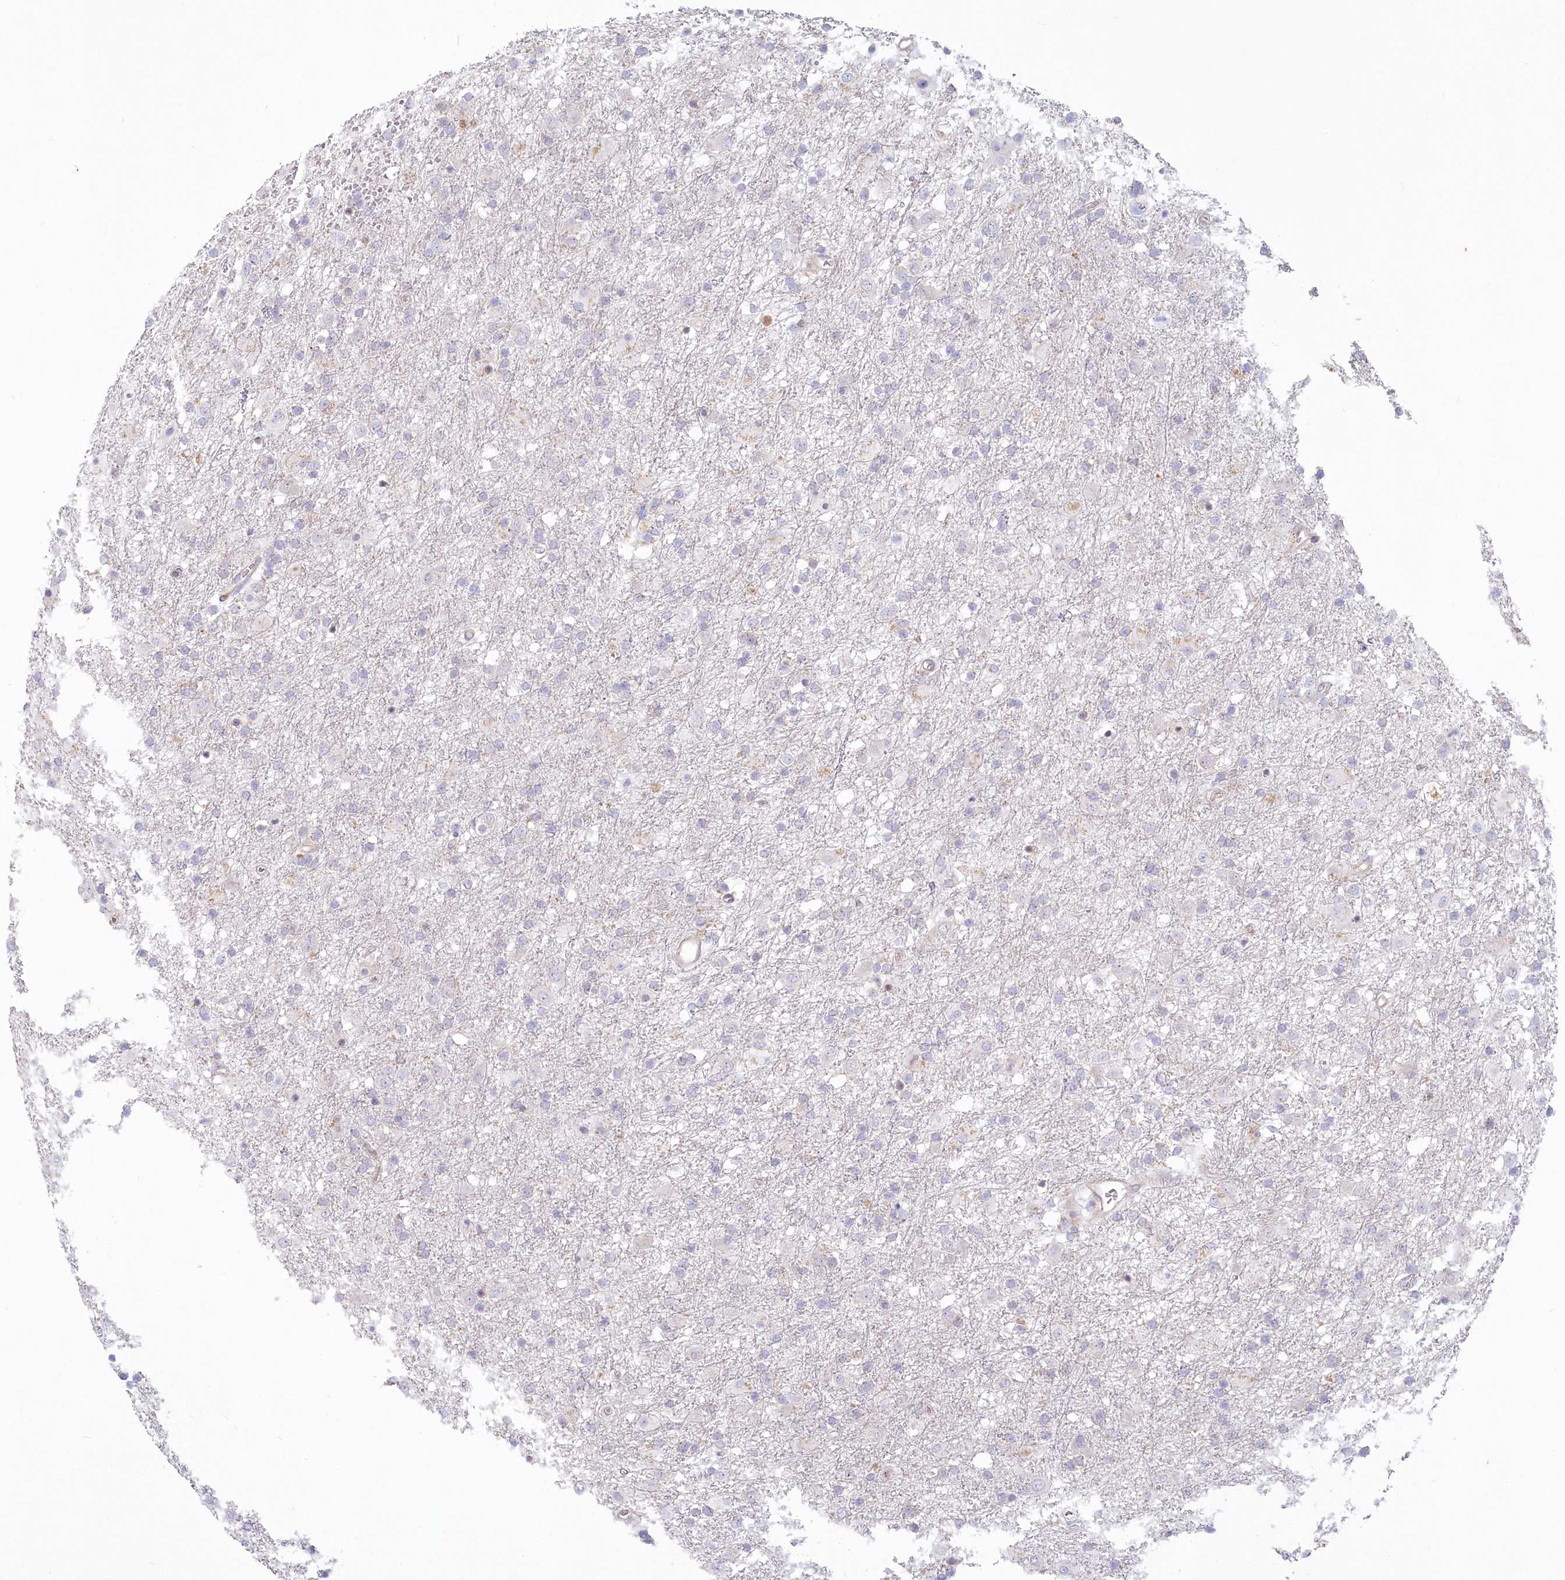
{"staining": {"intensity": "negative", "quantity": "none", "location": "none"}, "tissue": "glioma", "cell_type": "Tumor cells", "image_type": "cancer", "snomed": [{"axis": "morphology", "description": "Glioma, malignant, Low grade"}, {"axis": "topography", "description": "Brain"}], "caption": "Human glioma stained for a protein using IHC shows no expression in tumor cells.", "gene": "MTG1", "patient": {"sex": "male", "age": 65}}